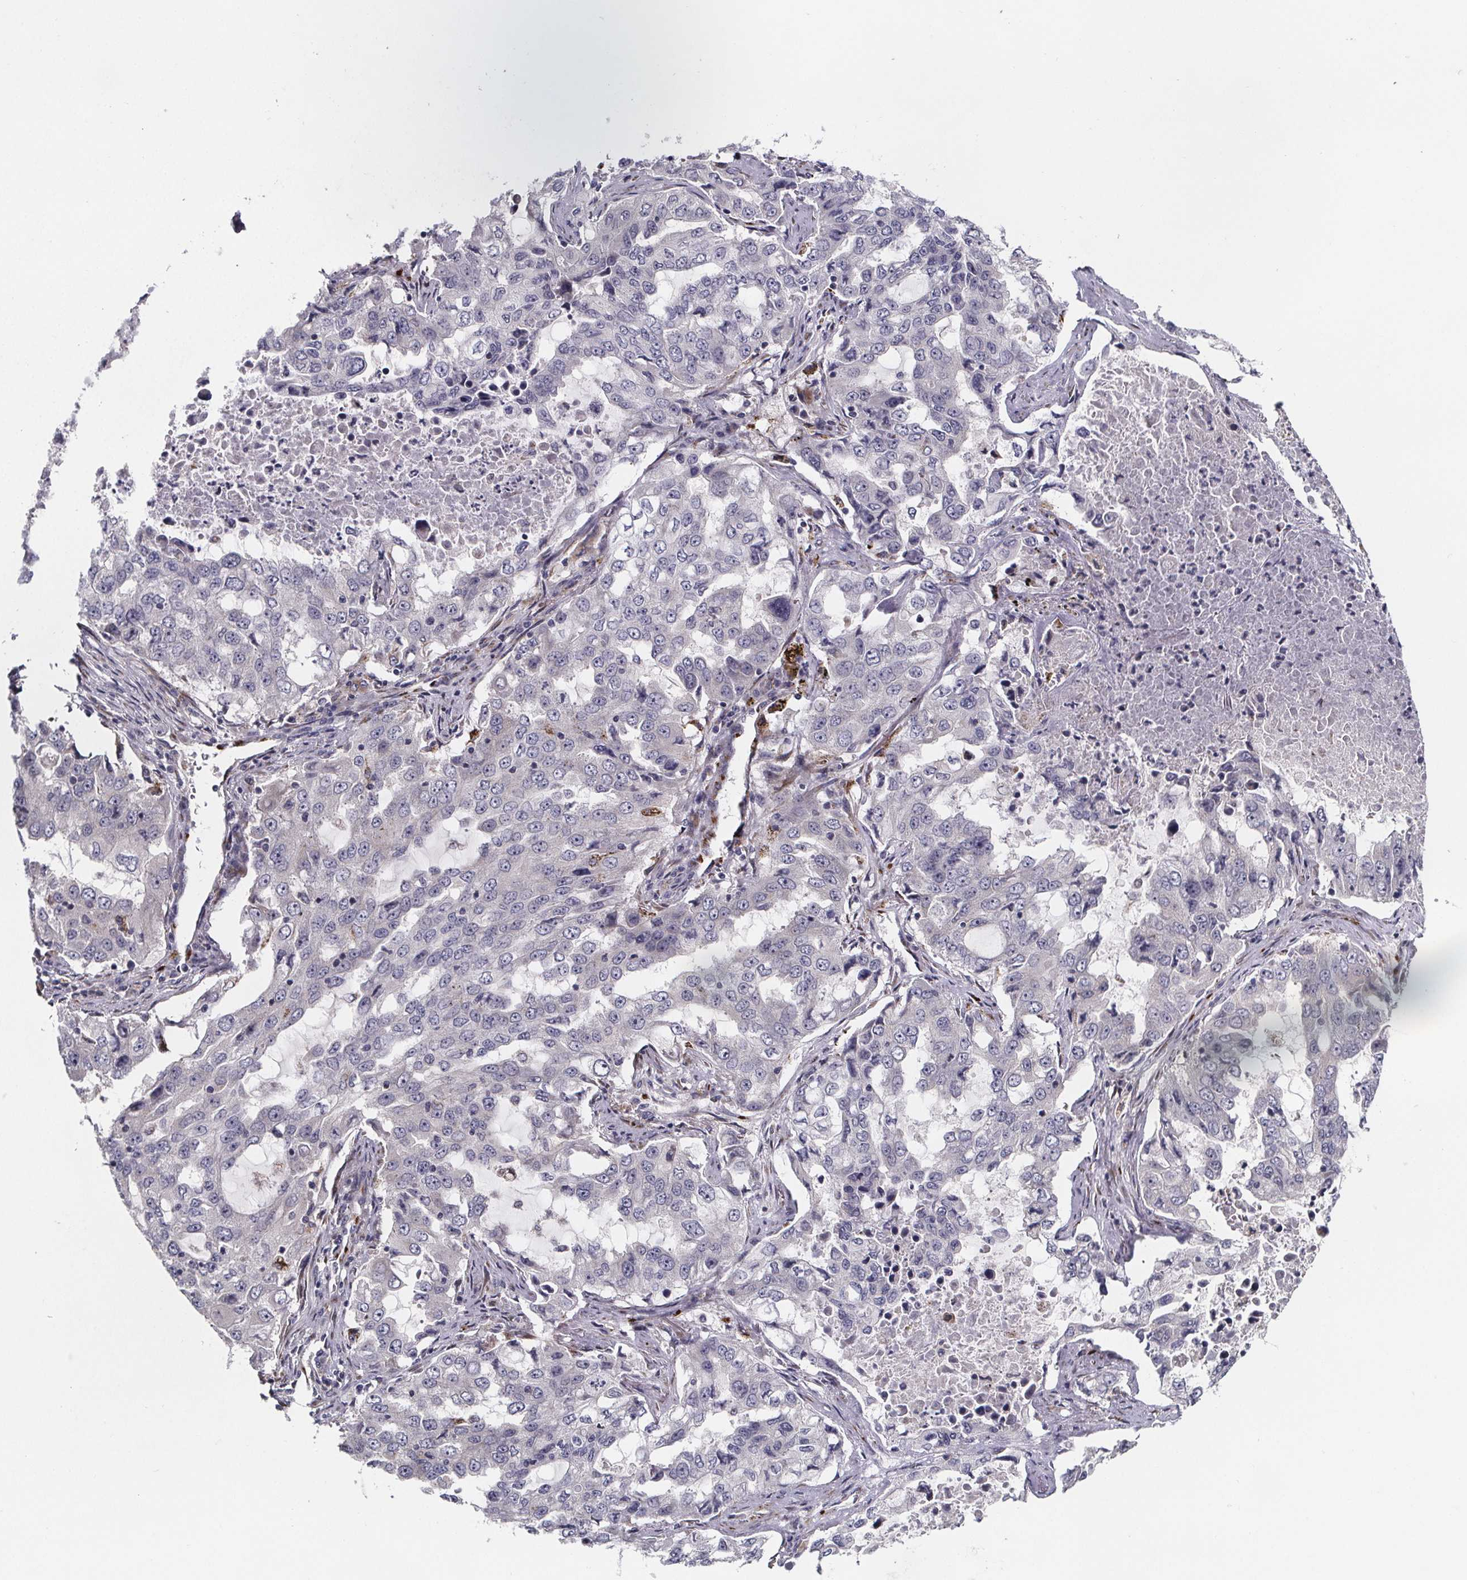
{"staining": {"intensity": "negative", "quantity": "none", "location": "none"}, "tissue": "lung cancer", "cell_type": "Tumor cells", "image_type": "cancer", "snomed": [{"axis": "morphology", "description": "Adenocarcinoma, NOS"}, {"axis": "topography", "description": "Lung"}], "caption": "IHC of lung cancer shows no staining in tumor cells.", "gene": "NDST1", "patient": {"sex": "female", "age": 61}}